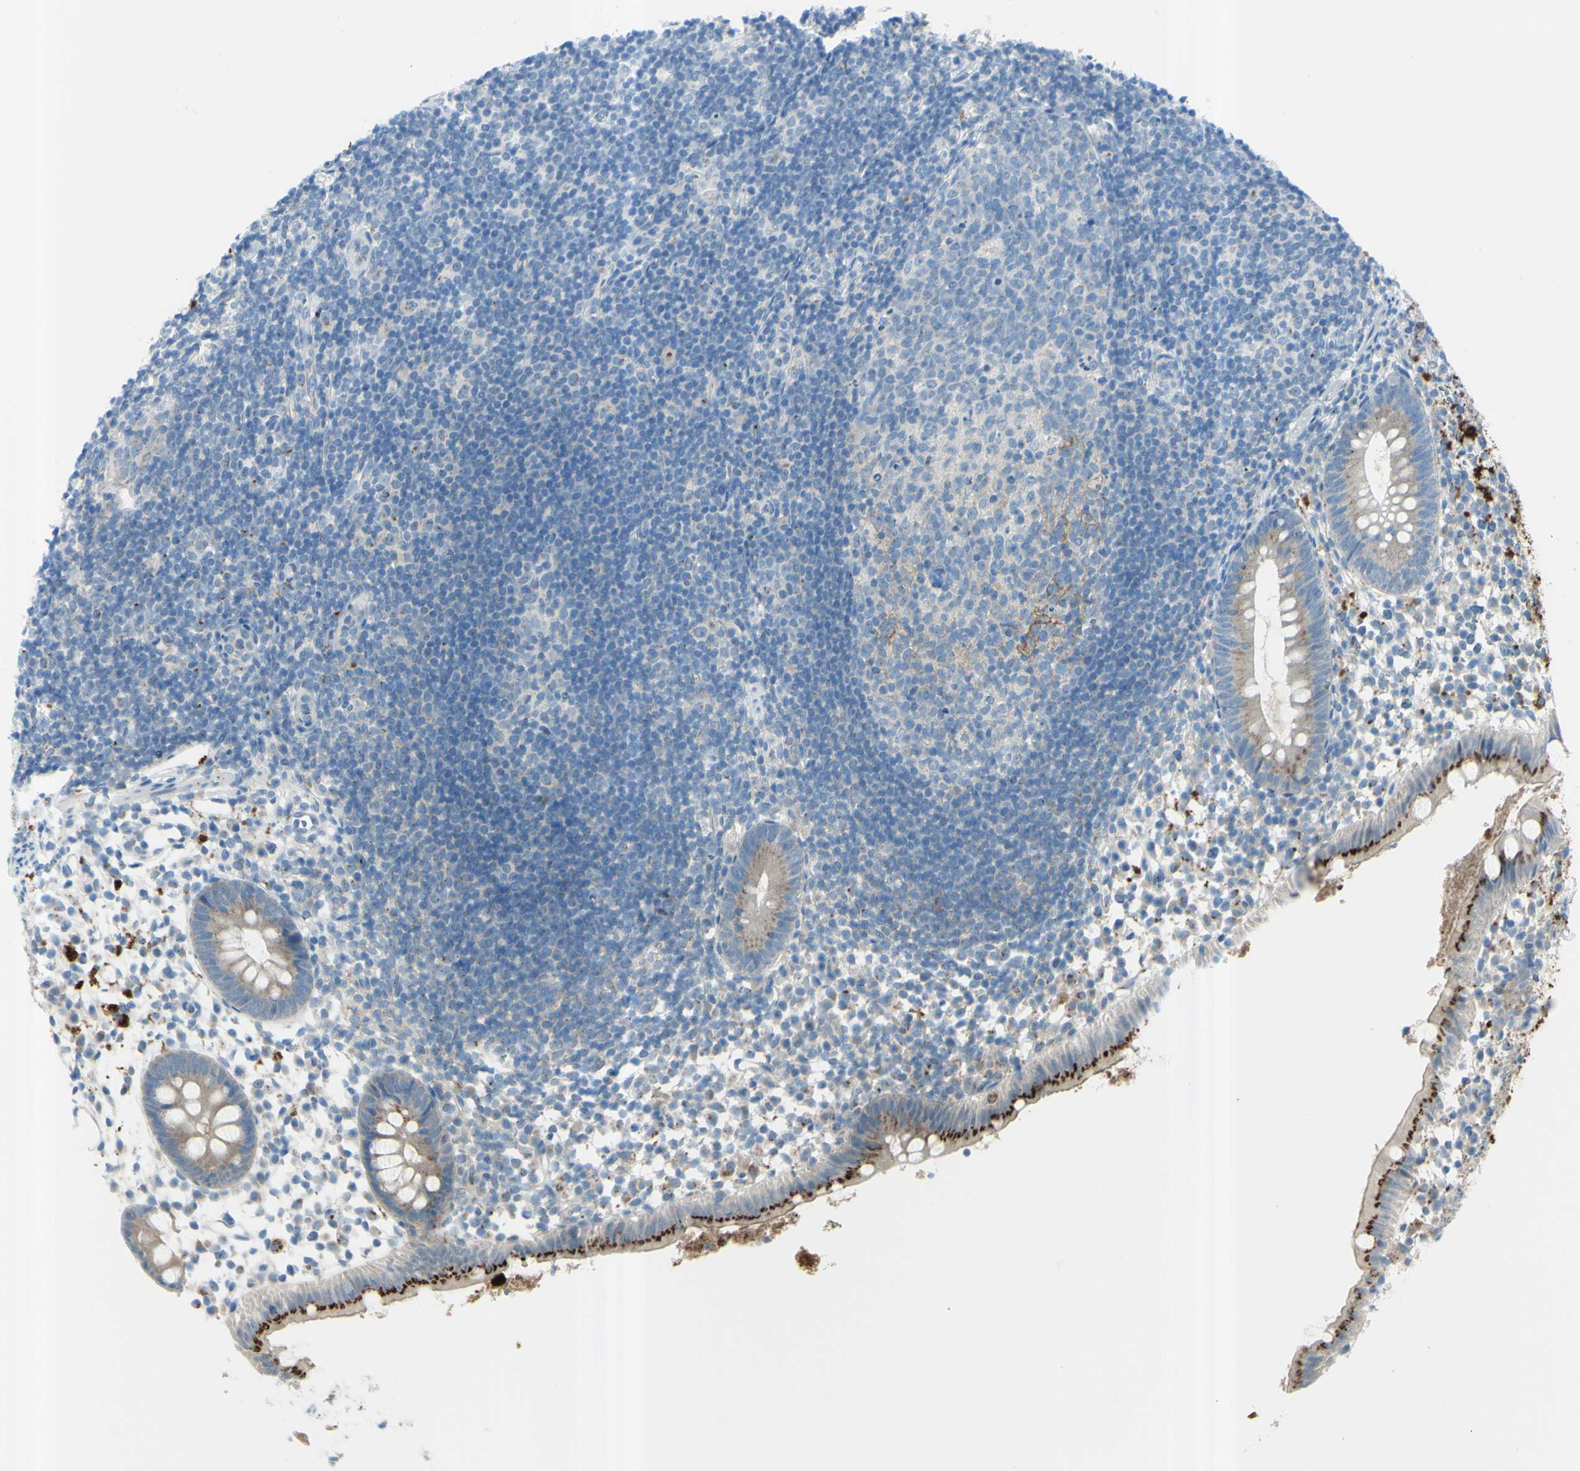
{"staining": {"intensity": "strong", "quantity": ">75%", "location": "cytoplasmic/membranous"}, "tissue": "appendix", "cell_type": "Glandular cells", "image_type": "normal", "snomed": [{"axis": "morphology", "description": "Normal tissue, NOS"}, {"axis": "topography", "description": "Appendix"}], "caption": "The photomicrograph displays staining of unremarkable appendix, revealing strong cytoplasmic/membranous protein expression (brown color) within glandular cells. Ihc stains the protein of interest in brown and the nuclei are stained blue.", "gene": "B4GALT1", "patient": {"sex": "female", "age": 20}}